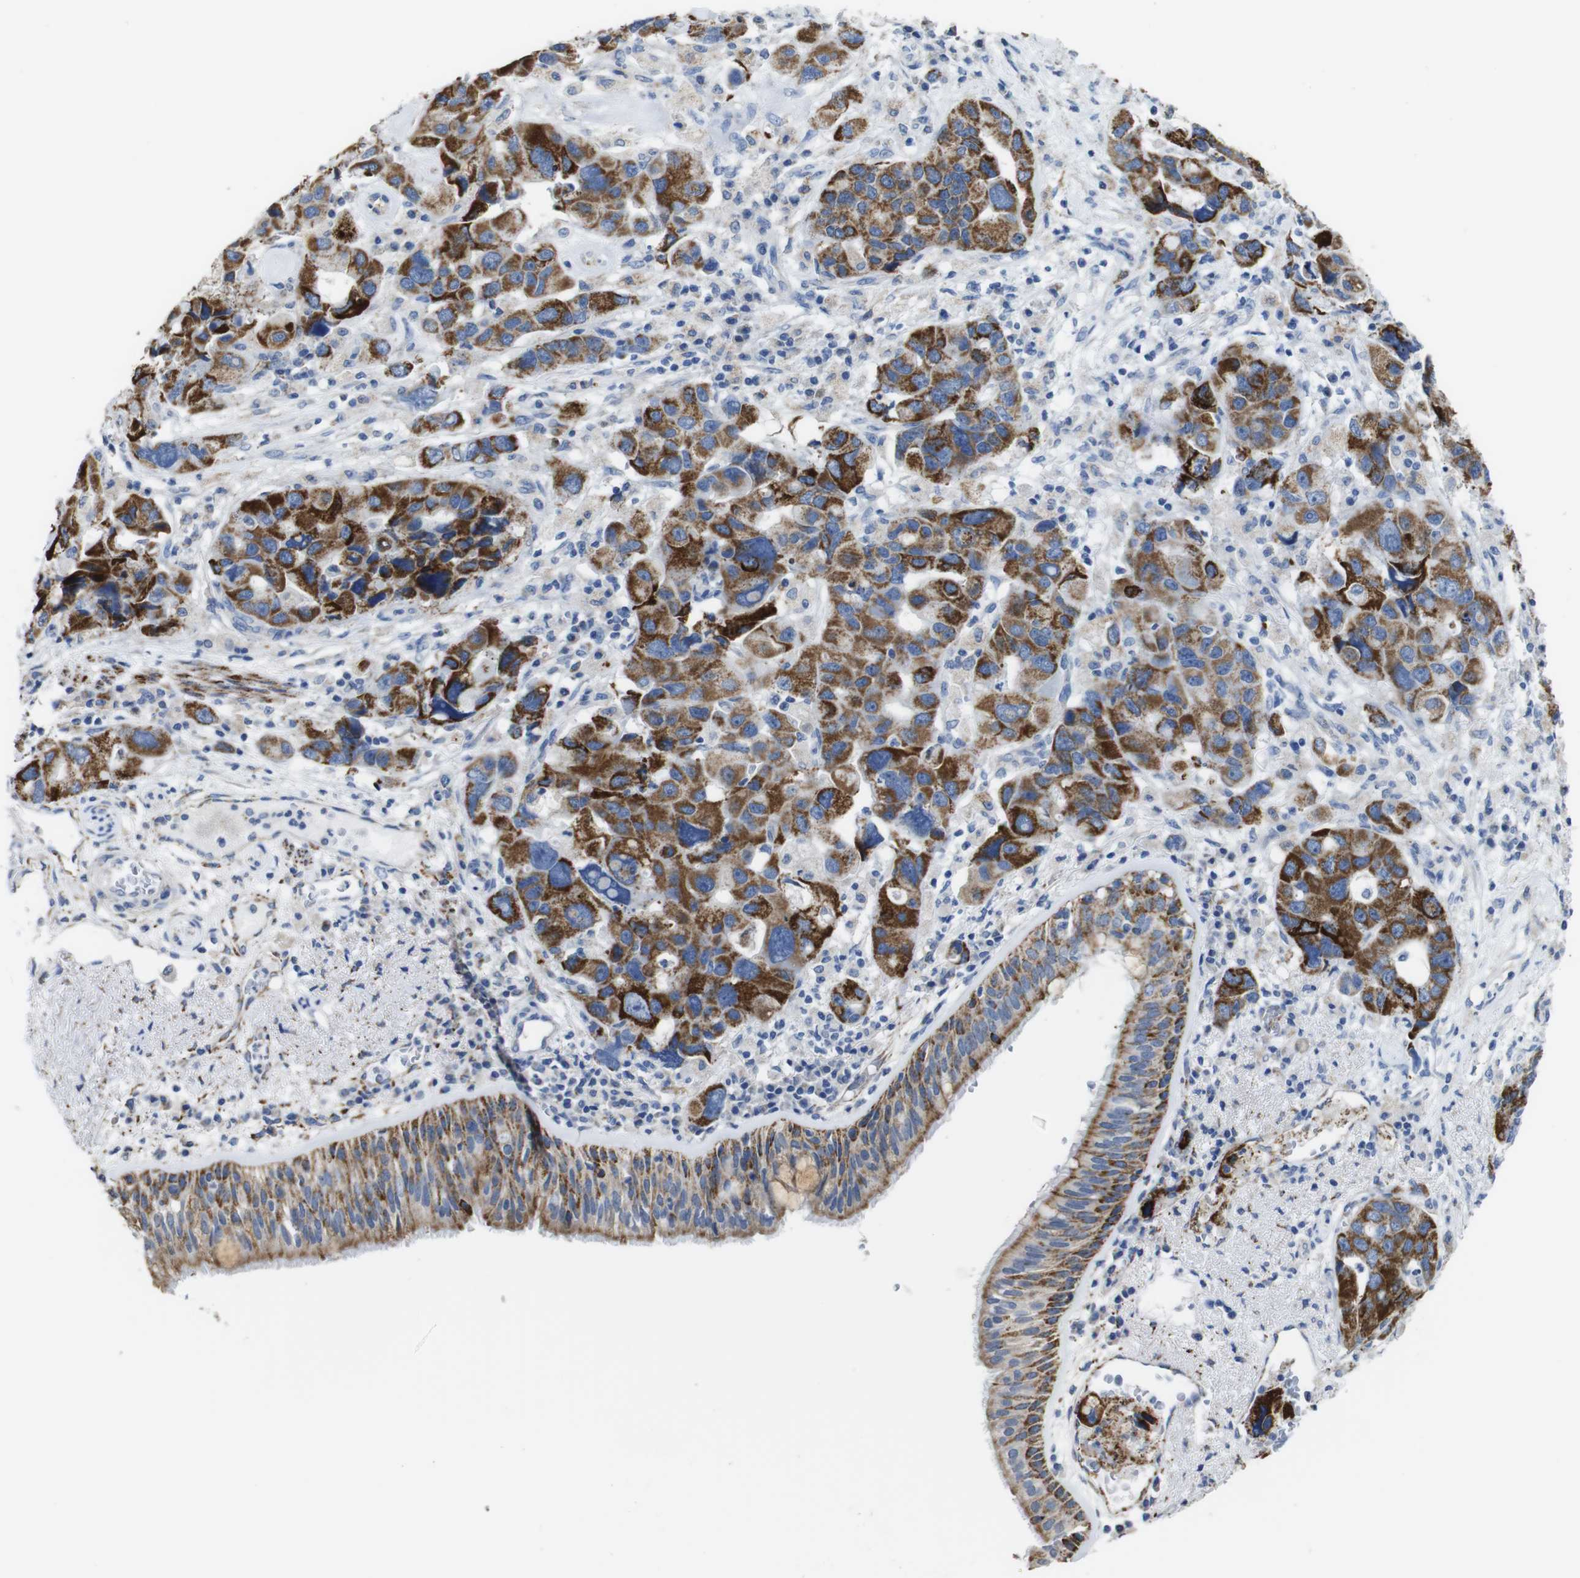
{"staining": {"intensity": "moderate", "quantity": ">75%", "location": "cytoplasmic/membranous"}, "tissue": "bronchus", "cell_type": "Respiratory epithelial cells", "image_type": "normal", "snomed": [{"axis": "morphology", "description": "Normal tissue, NOS"}, {"axis": "morphology", "description": "Adenocarcinoma, NOS"}, {"axis": "morphology", "description": "Adenocarcinoma, metastatic, NOS"}, {"axis": "topography", "description": "Lymph node"}, {"axis": "topography", "description": "Bronchus"}, {"axis": "topography", "description": "Lung"}], "caption": "Immunohistochemical staining of normal bronchus shows >75% levels of moderate cytoplasmic/membranous protein expression in approximately >75% of respiratory epithelial cells. The protein of interest is shown in brown color, while the nuclei are stained blue.", "gene": "MAOA", "patient": {"sex": "female", "age": 54}}